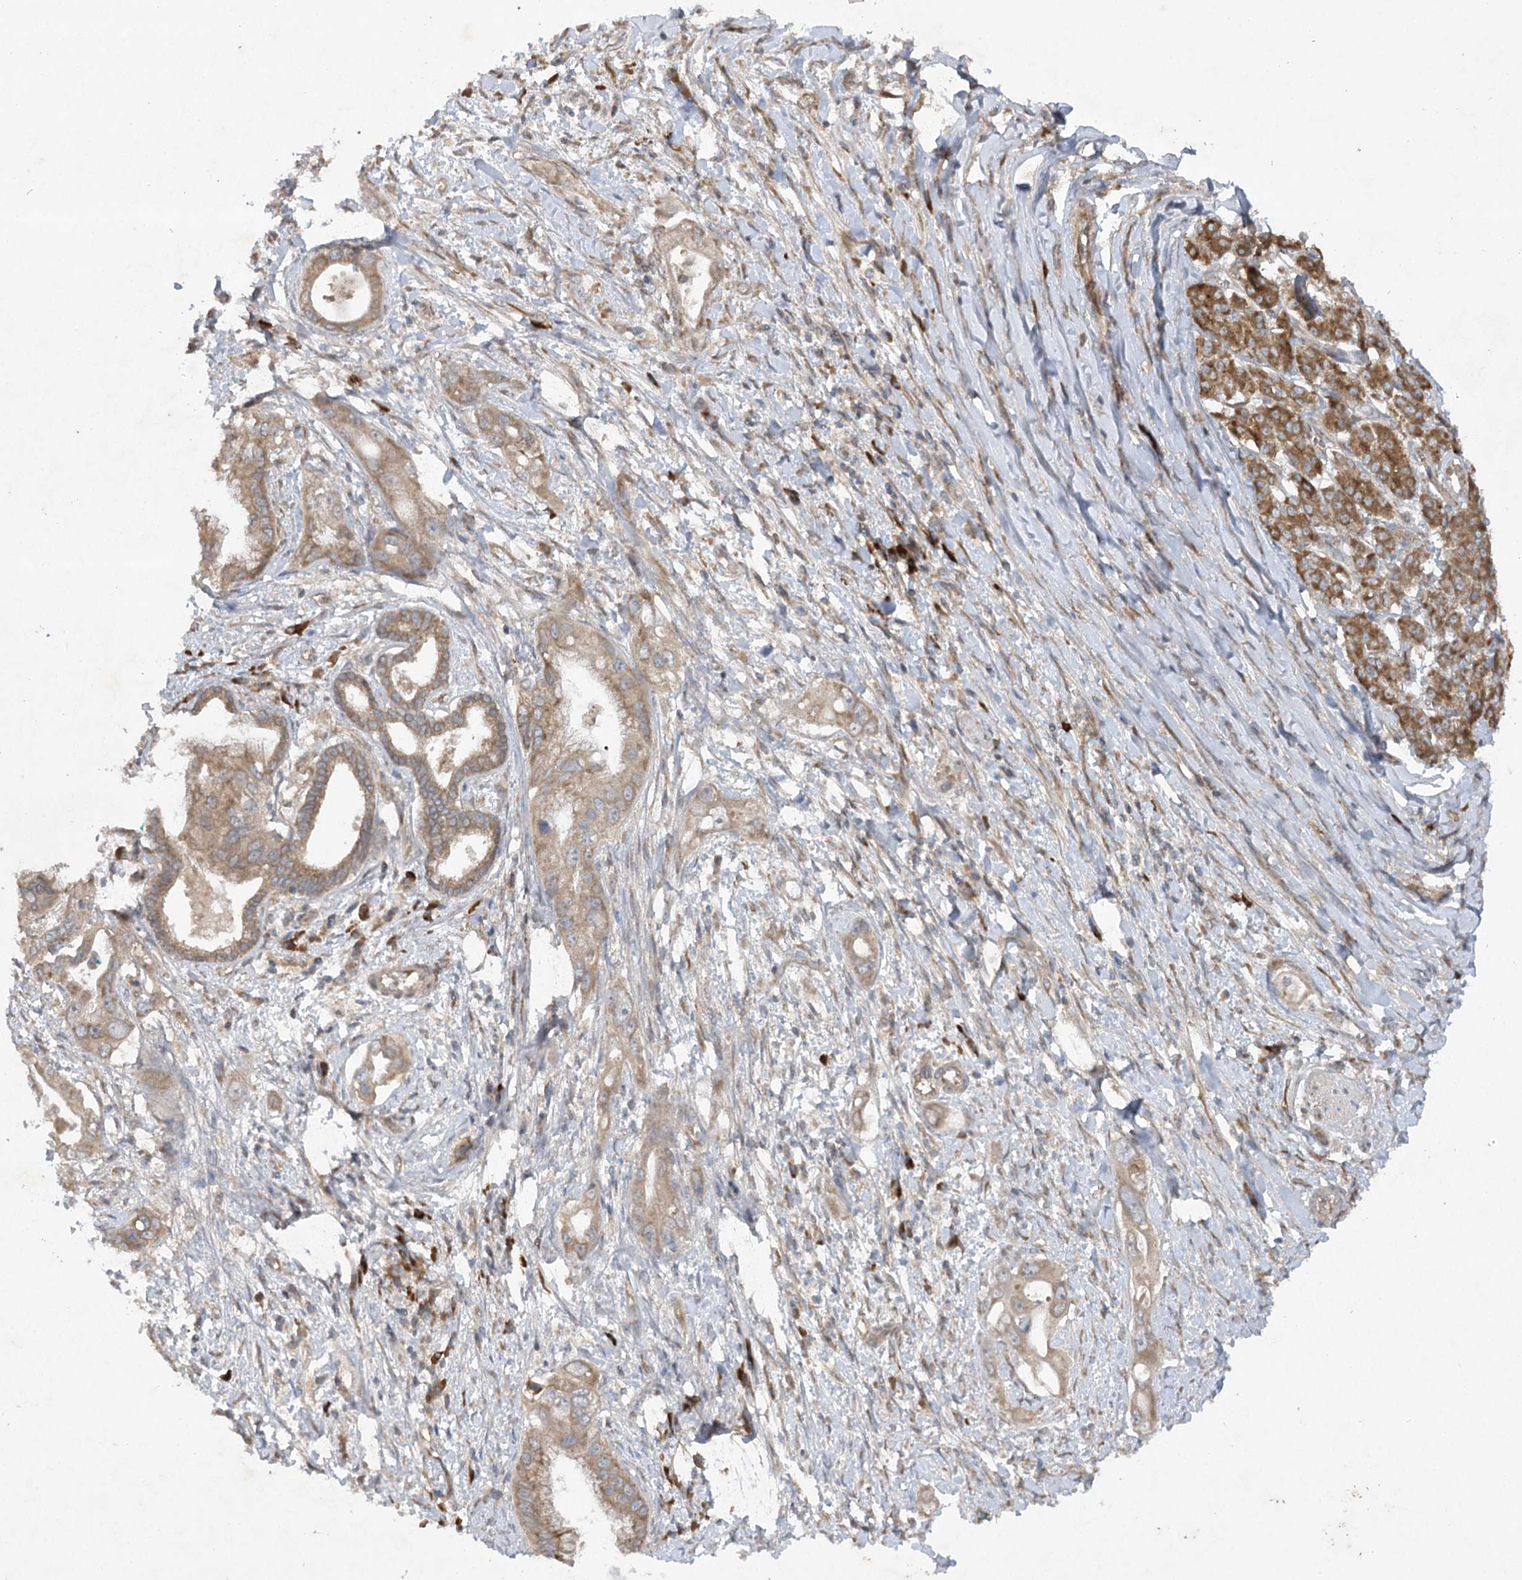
{"staining": {"intensity": "moderate", "quantity": ">75%", "location": "cytoplasmic/membranous"}, "tissue": "pancreatic cancer", "cell_type": "Tumor cells", "image_type": "cancer", "snomed": [{"axis": "morphology", "description": "Inflammation, NOS"}, {"axis": "morphology", "description": "Adenocarcinoma, NOS"}, {"axis": "topography", "description": "Pancreas"}], "caption": "Moderate cytoplasmic/membranous protein positivity is present in about >75% of tumor cells in pancreatic cancer.", "gene": "TRAF3IP1", "patient": {"sex": "female", "age": 56}}